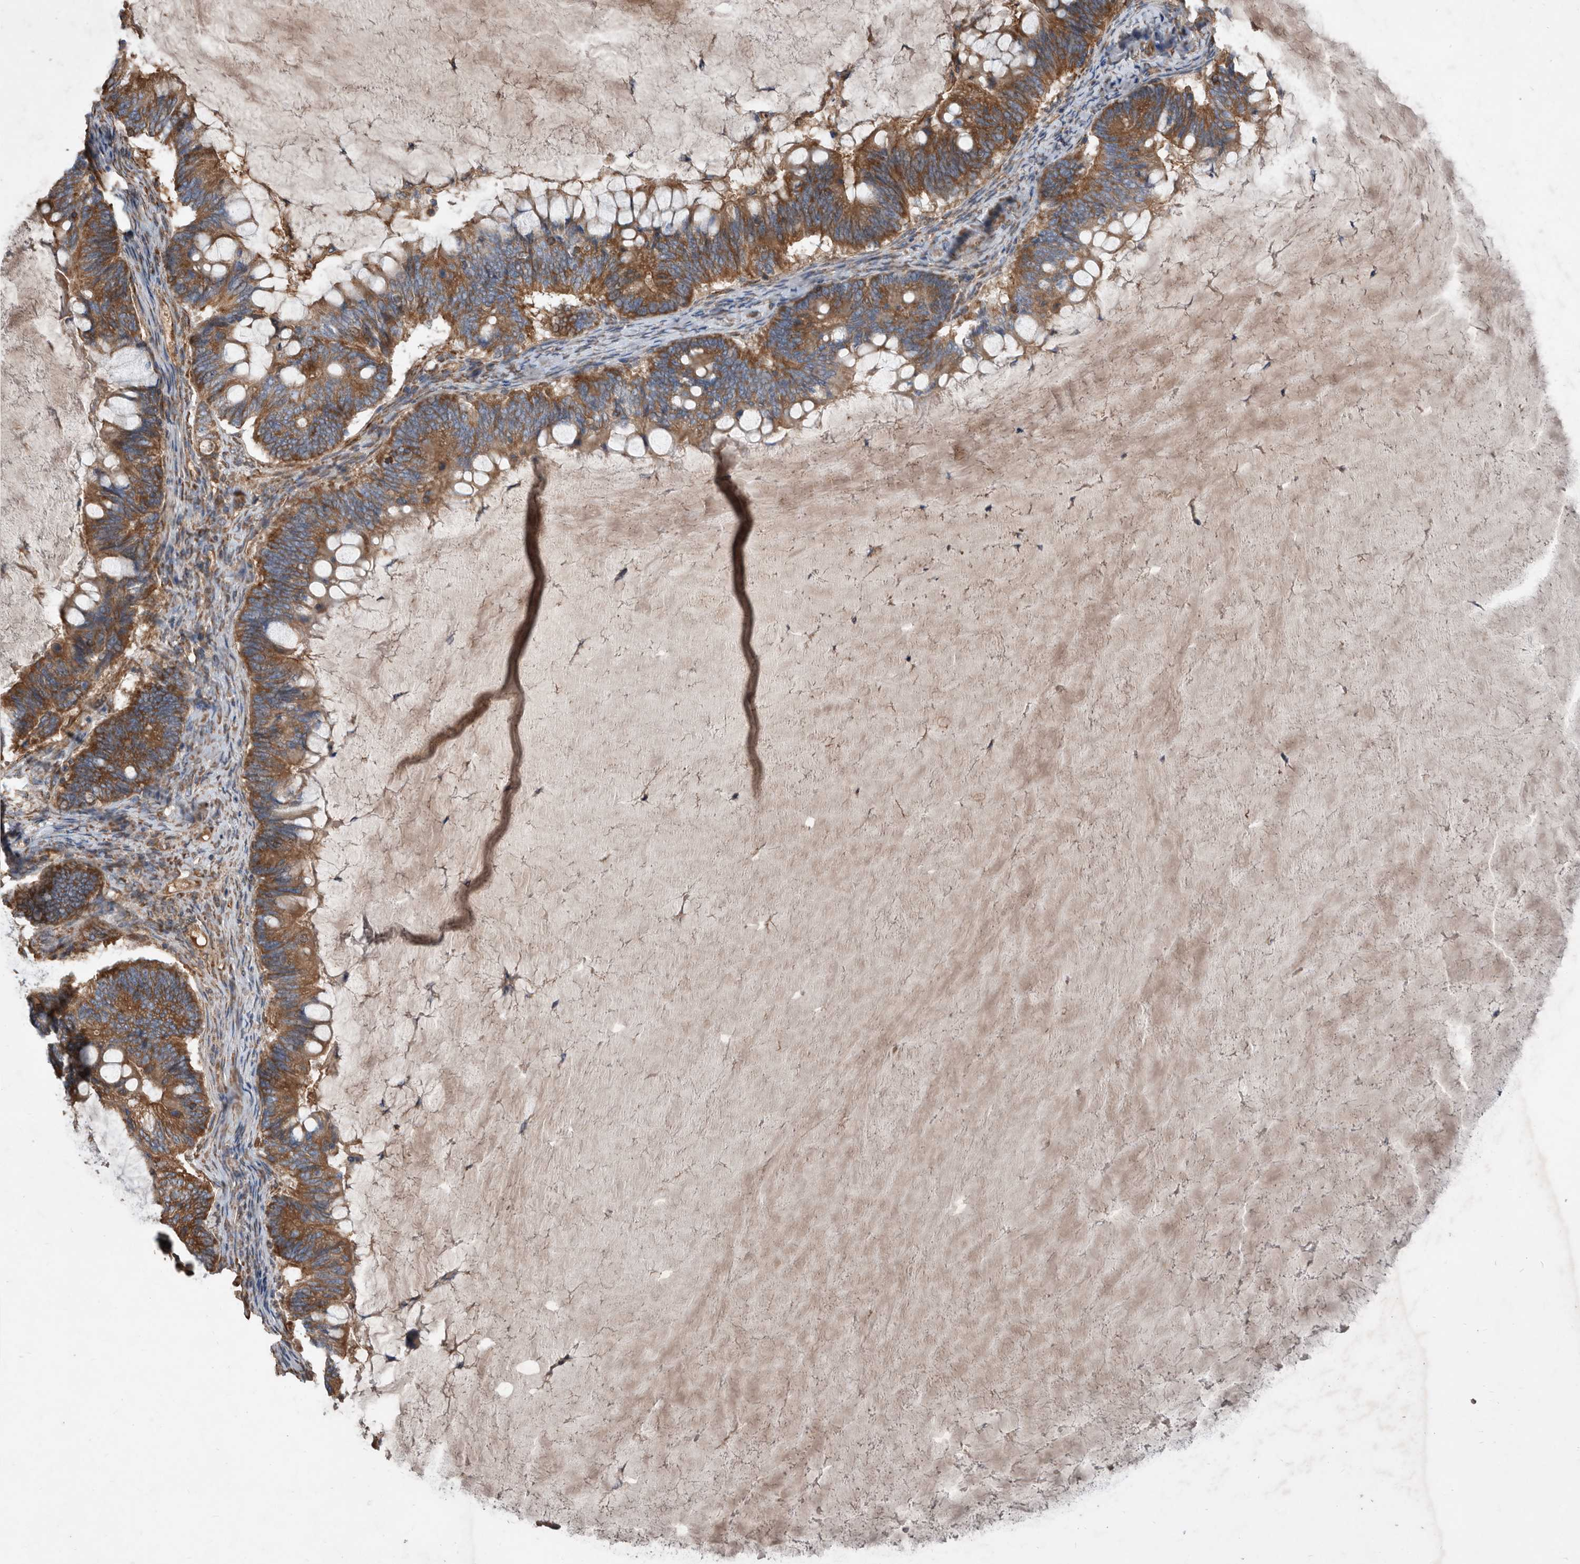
{"staining": {"intensity": "strong", "quantity": ">75%", "location": "cytoplasmic/membranous"}, "tissue": "ovarian cancer", "cell_type": "Tumor cells", "image_type": "cancer", "snomed": [{"axis": "morphology", "description": "Cystadenocarcinoma, mucinous, NOS"}, {"axis": "topography", "description": "Ovary"}], "caption": "This image exhibits immunohistochemistry (IHC) staining of human ovarian mucinous cystadenocarcinoma, with high strong cytoplasmic/membranous staining in approximately >75% of tumor cells.", "gene": "ATP13A3", "patient": {"sex": "female", "age": 61}}